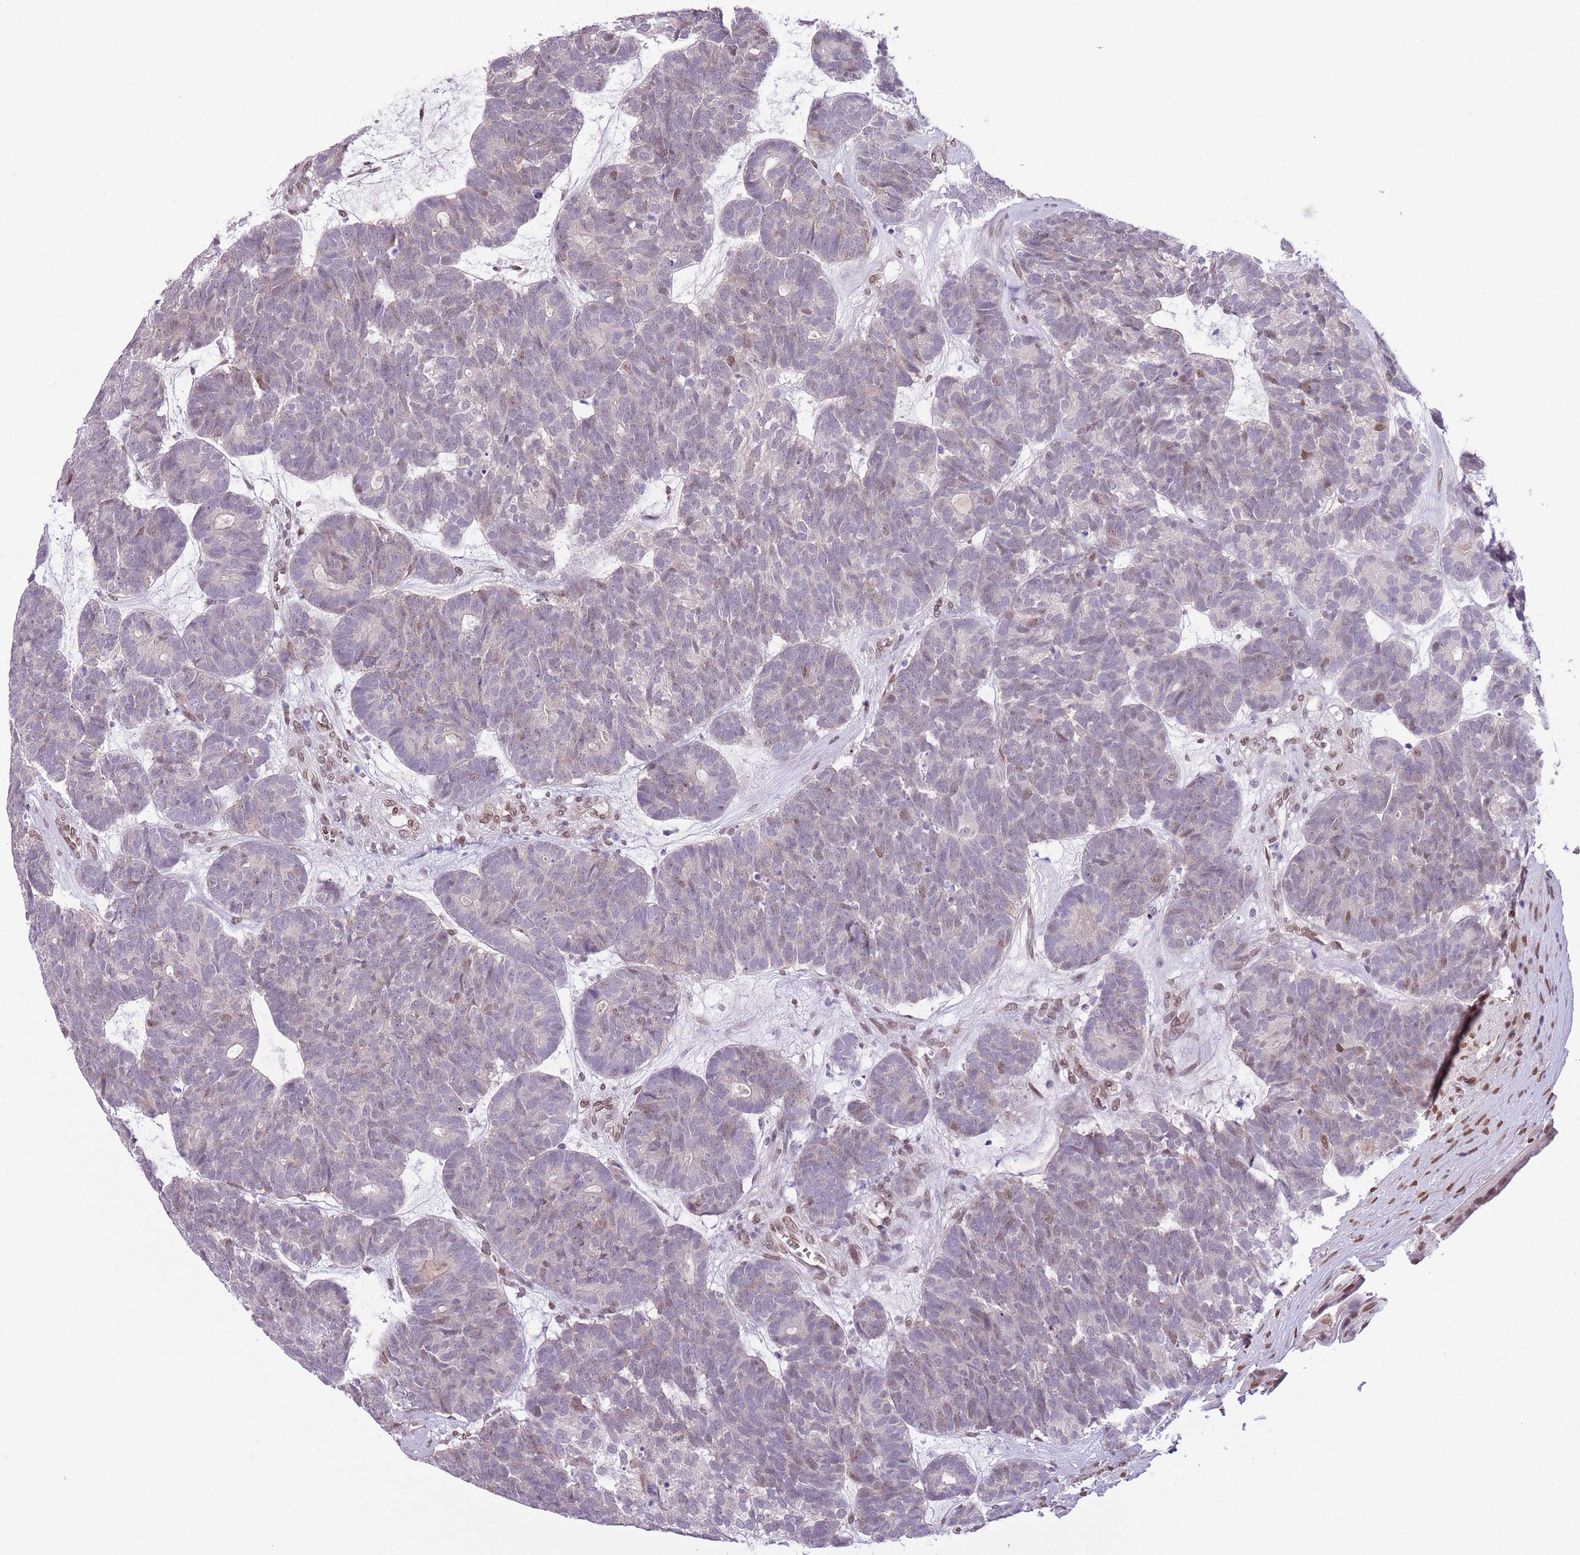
{"staining": {"intensity": "moderate", "quantity": "25%-75%", "location": "cytoplasmic/membranous,nuclear"}, "tissue": "head and neck cancer", "cell_type": "Tumor cells", "image_type": "cancer", "snomed": [{"axis": "morphology", "description": "Adenocarcinoma, NOS"}, {"axis": "topography", "description": "Head-Neck"}], "caption": "About 25%-75% of tumor cells in head and neck adenocarcinoma reveal moderate cytoplasmic/membranous and nuclear protein positivity as visualized by brown immunohistochemical staining.", "gene": "ZGLP1", "patient": {"sex": "female", "age": 81}}